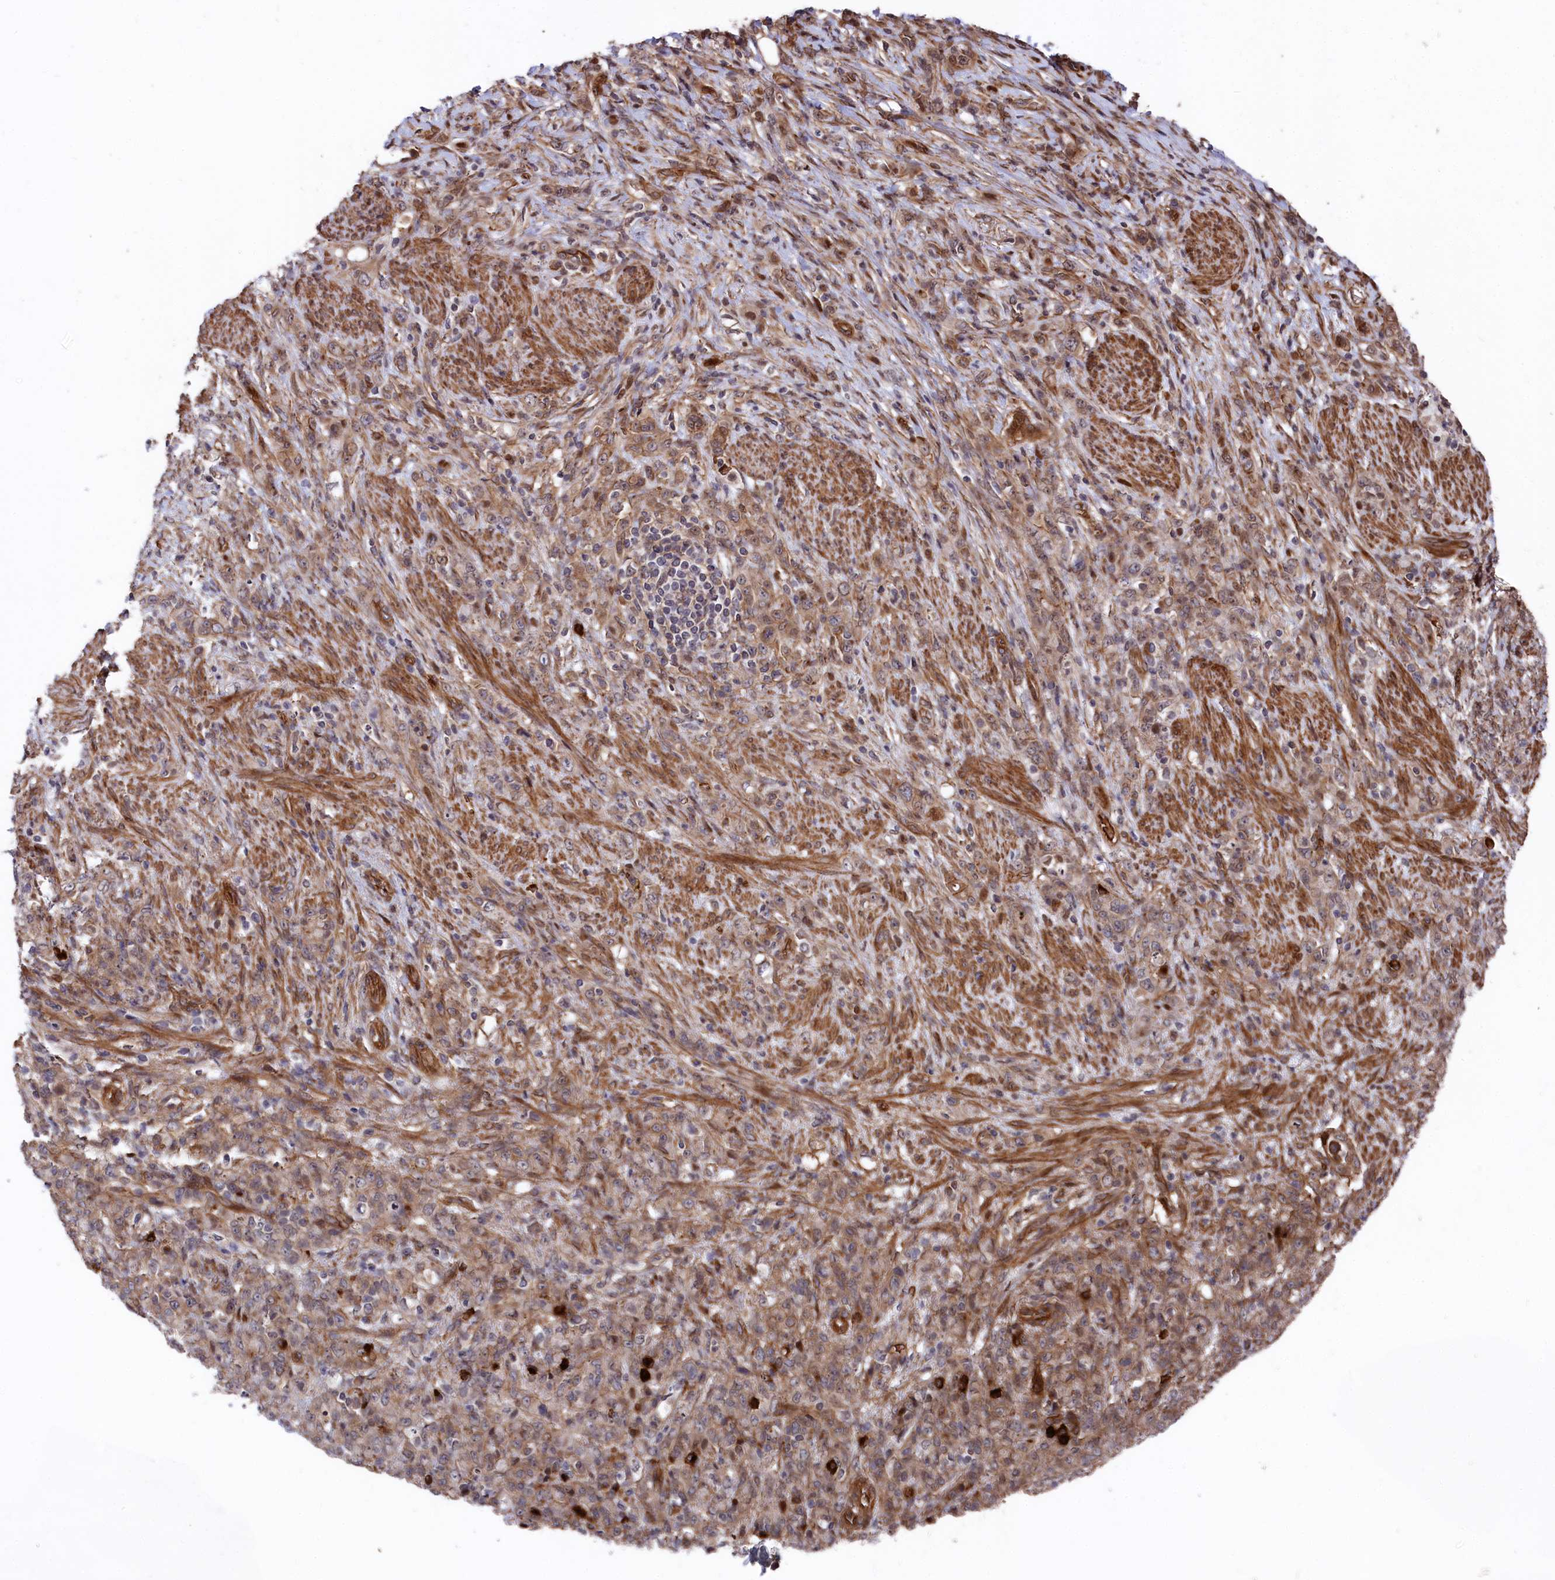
{"staining": {"intensity": "moderate", "quantity": ">75%", "location": "cytoplasmic/membranous"}, "tissue": "stomach cancer", "cell_type": "Tumor cells", "image_type": "cancer", "snomed": [{"axis": "morphology", "description": "Adenocarcinoma, NOS"}, {"axis": "topography", "description": "Stomach"}], "caption": "Immunohistochemical staining of stomach cancer (adenocarcinoma) demonstrates medium levels of moderate cytoplasmic/membranous staining in about >75% of tumor cells. (IHC, brightfield microscopy, high magnification).", "gene": "TNKS1BP1", "patient": {"sex": "female", "age": 79}}